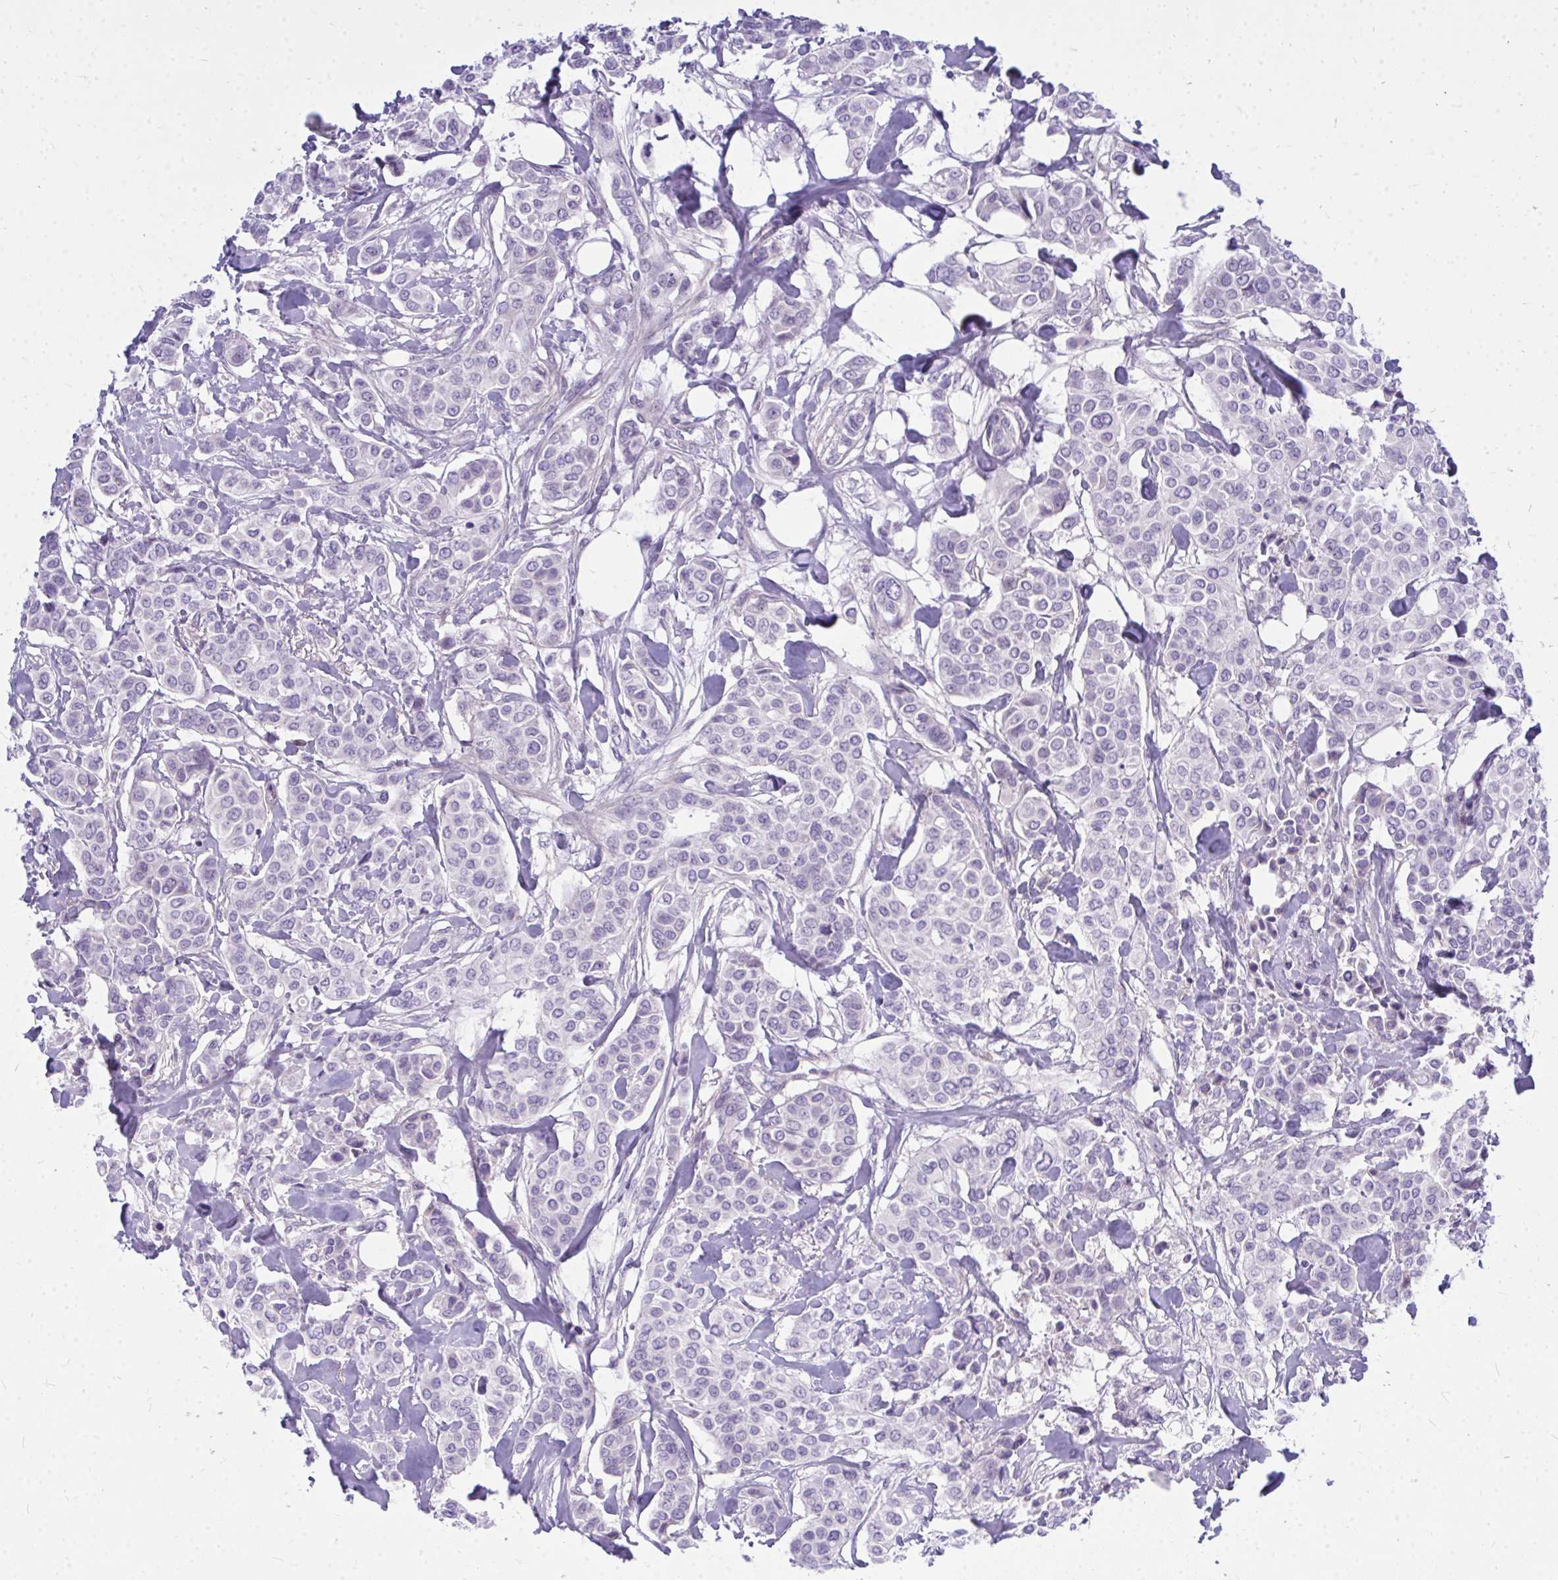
{"staining": {"intensity": "negative", "quantity": "none", "location": "none"}, "tissue": "breast cancer", "cell_type": "Tumor cells", "image_type": "cancer", "snomed": [{"axis": "morphology", "description": "Lobular carcinoma"}, {"axis": "topography", "description": "Breast"}], "caption": "DAB (3,3'-diaminobenzidine) immunohistochemical staining of human breast lobular carcinoma shows no significant expression in tumor cells.", "gene": "ZSCAN25", "patient": {"sex": "female", "age": 51}}